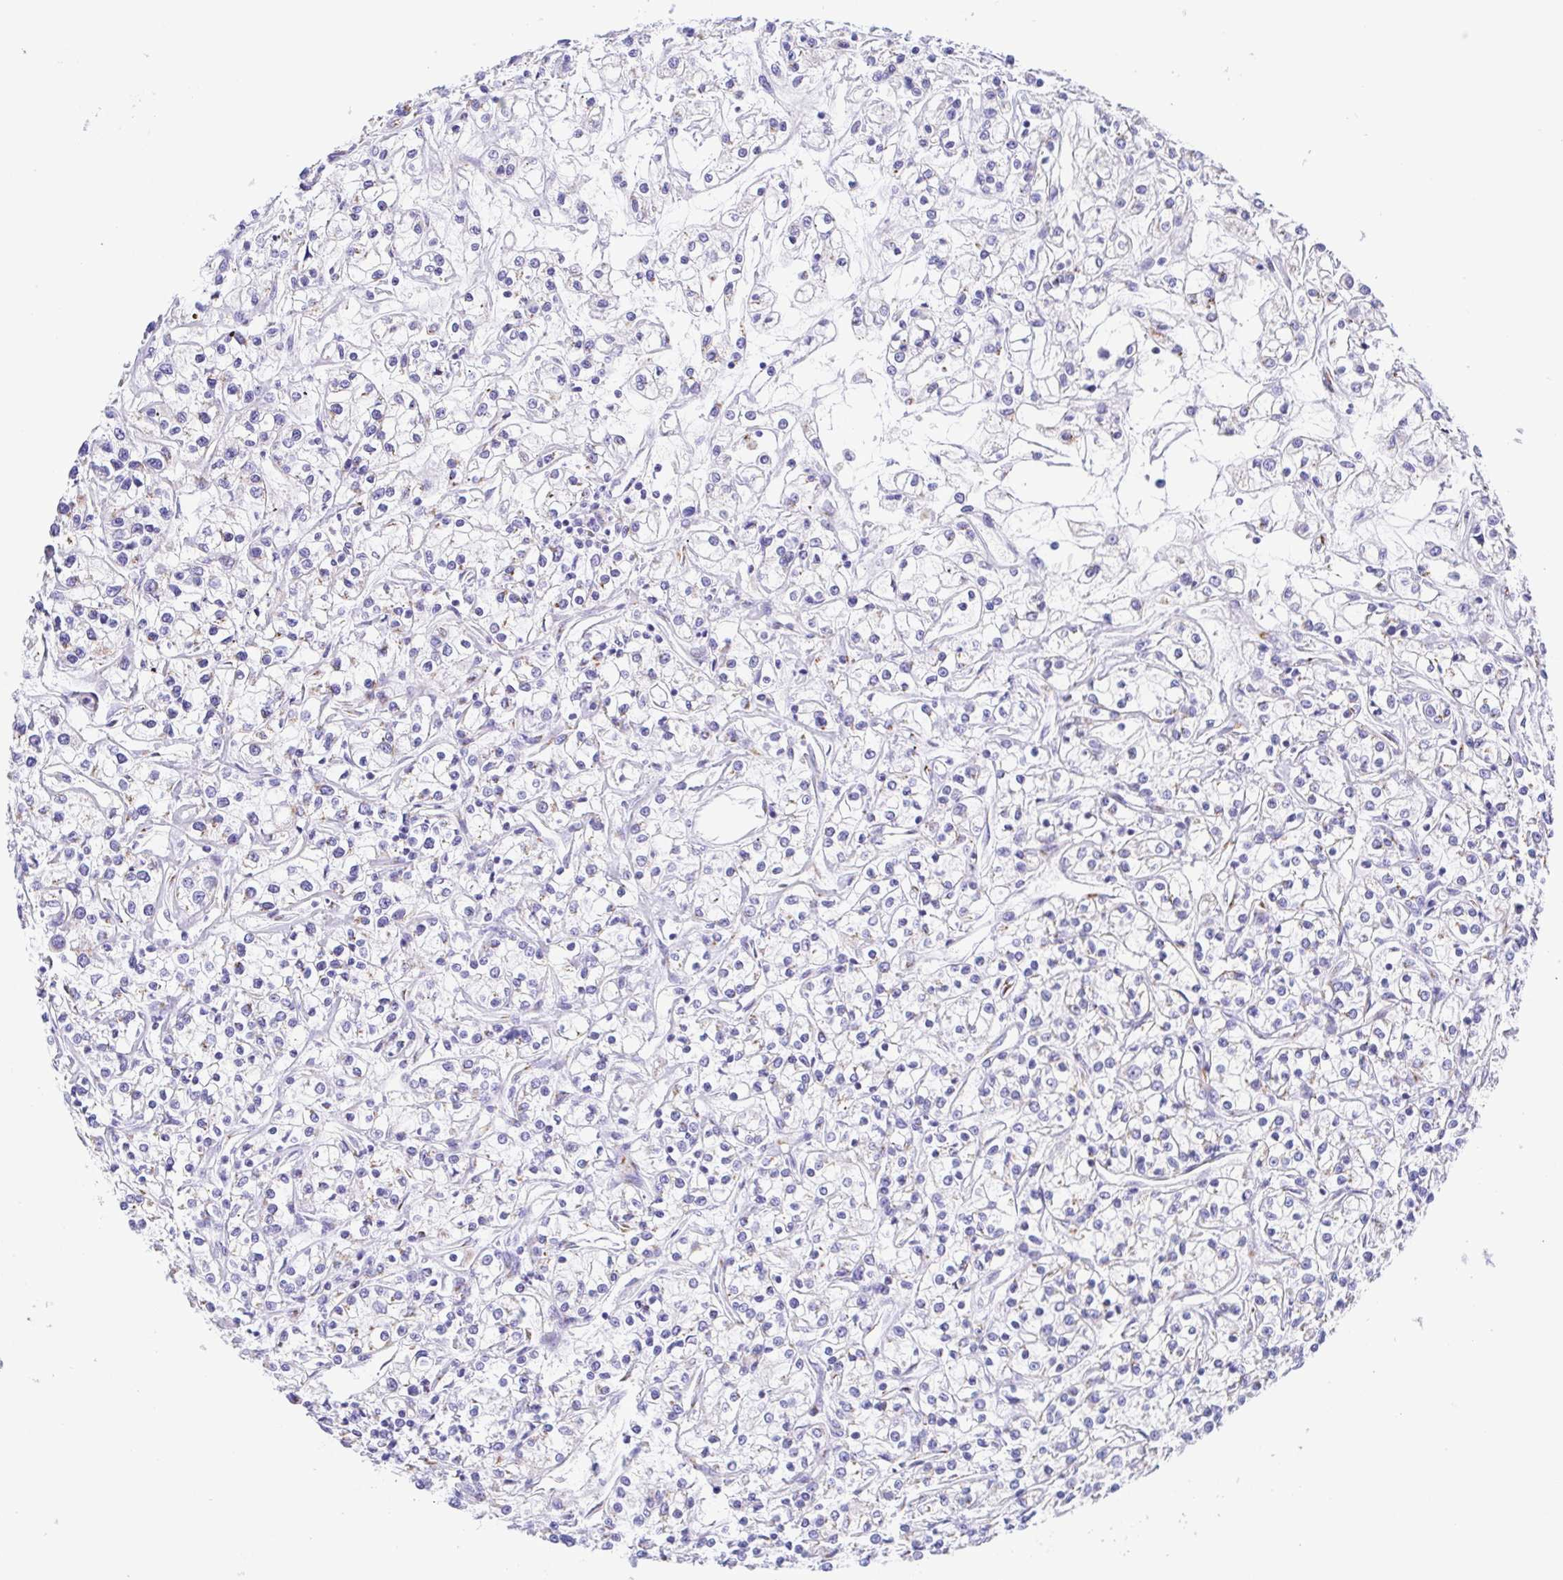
{"staining": {"intensity": "negative", "quantity": "none", "location": "none"}, "tissue": "renal cancer", "cell_type": "Tumor cells", "image_type": "cancer", "snomed": [{"axis": "morphology", "description": "Adenocarcinoma, NOS"}, {"axis": "topography", "description": "Kidney"}], "caption": "Photomicrograph shows no protein positivity in tumor cells of renal adenocarcinoma tissue.", "gene": "SULT1B1", "patient": {"sex": "female", "age": 59}}